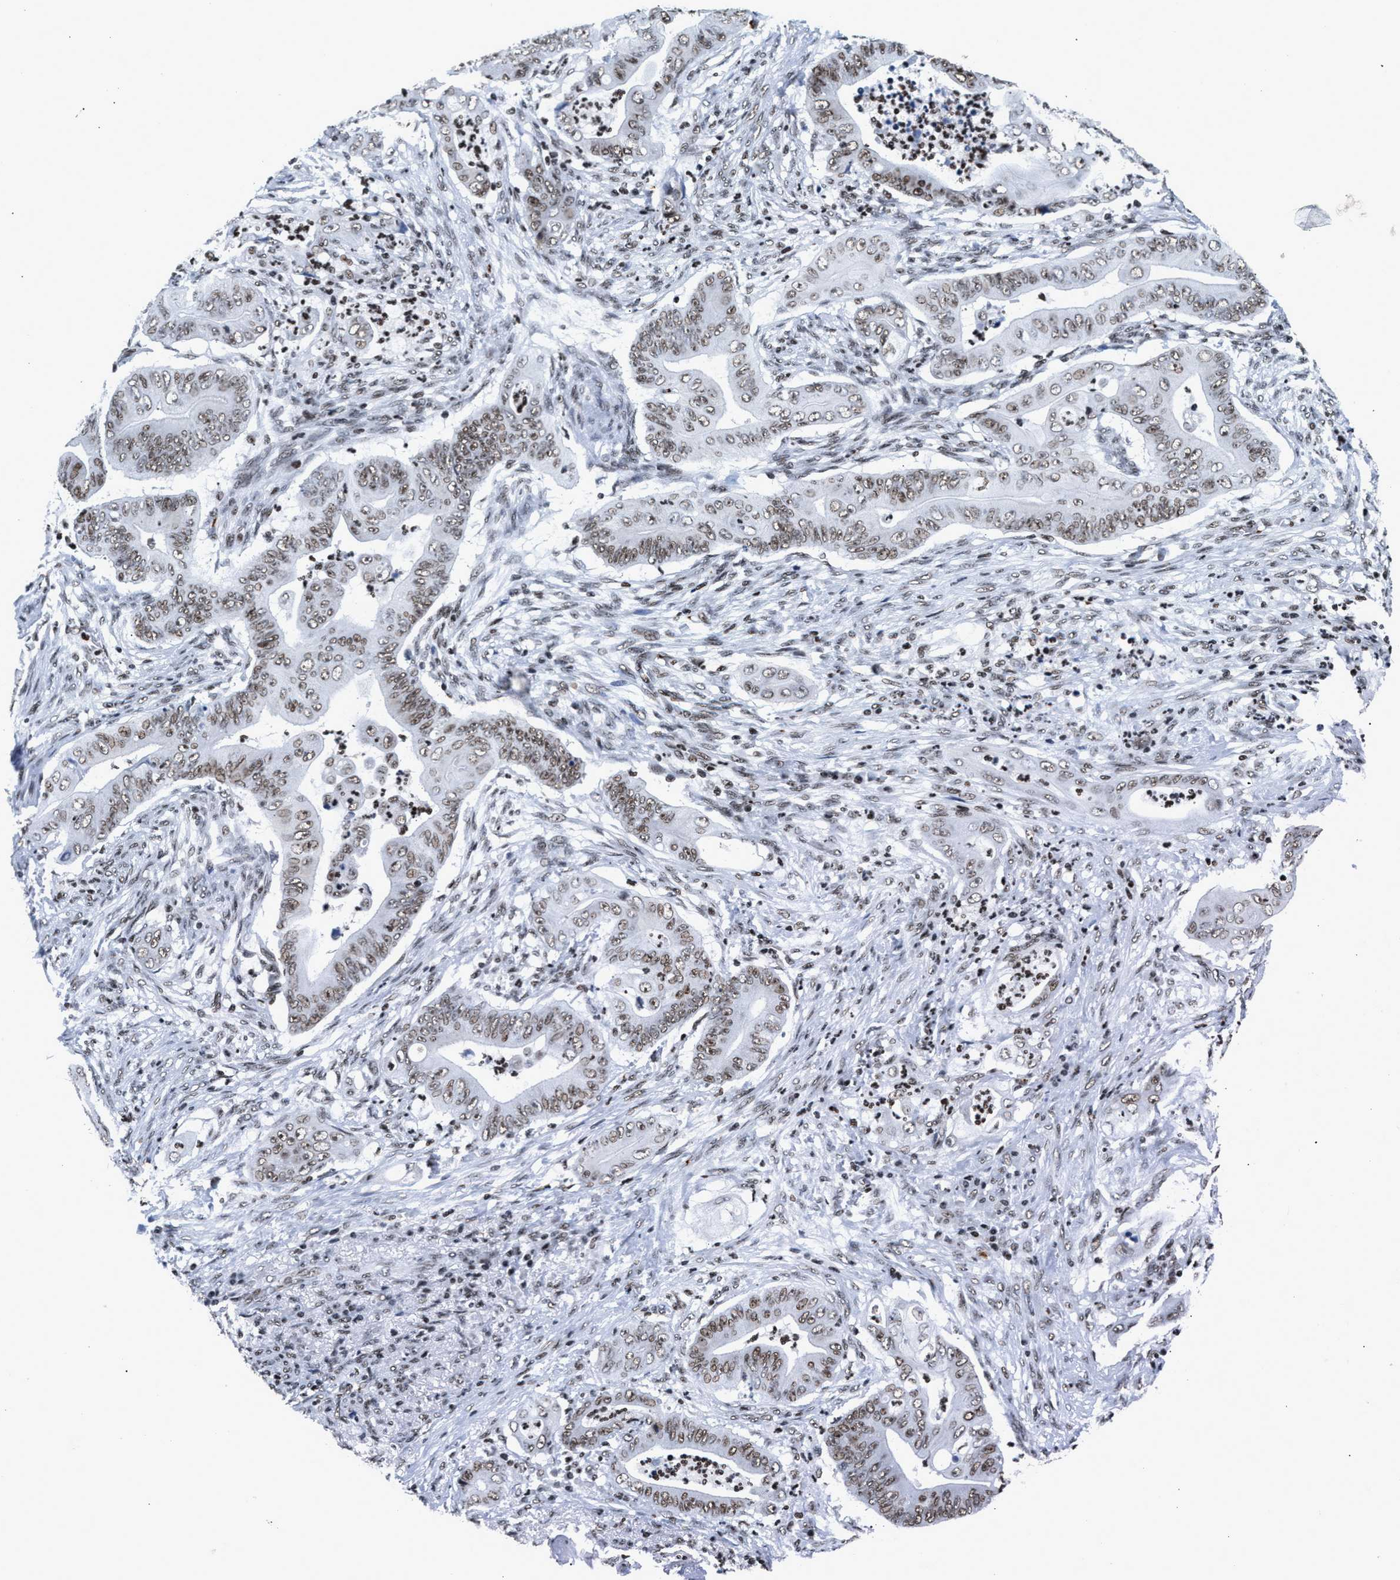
{"staining": {"intensity": "weak", "quantity": ">75%", "location": "nuclear"}, "tissue": "stomach cancer", "cell_type": "Tumor cells", "image_type": "cancer", "snomed": [{"axis": "morphology", "description": "Adenocarcinoma, NOS"}, {"axis": "topography", "description": "Stomach"}], "caption": "Immunohistochemistry image of human adenocarcinoma (stomach) stained for a protein (brown), which reveals low levels of weak nuclear staining in about >75% of tumor cells.", "gene": "RAD21", "patient": {"sex": "female", "age": 73}}